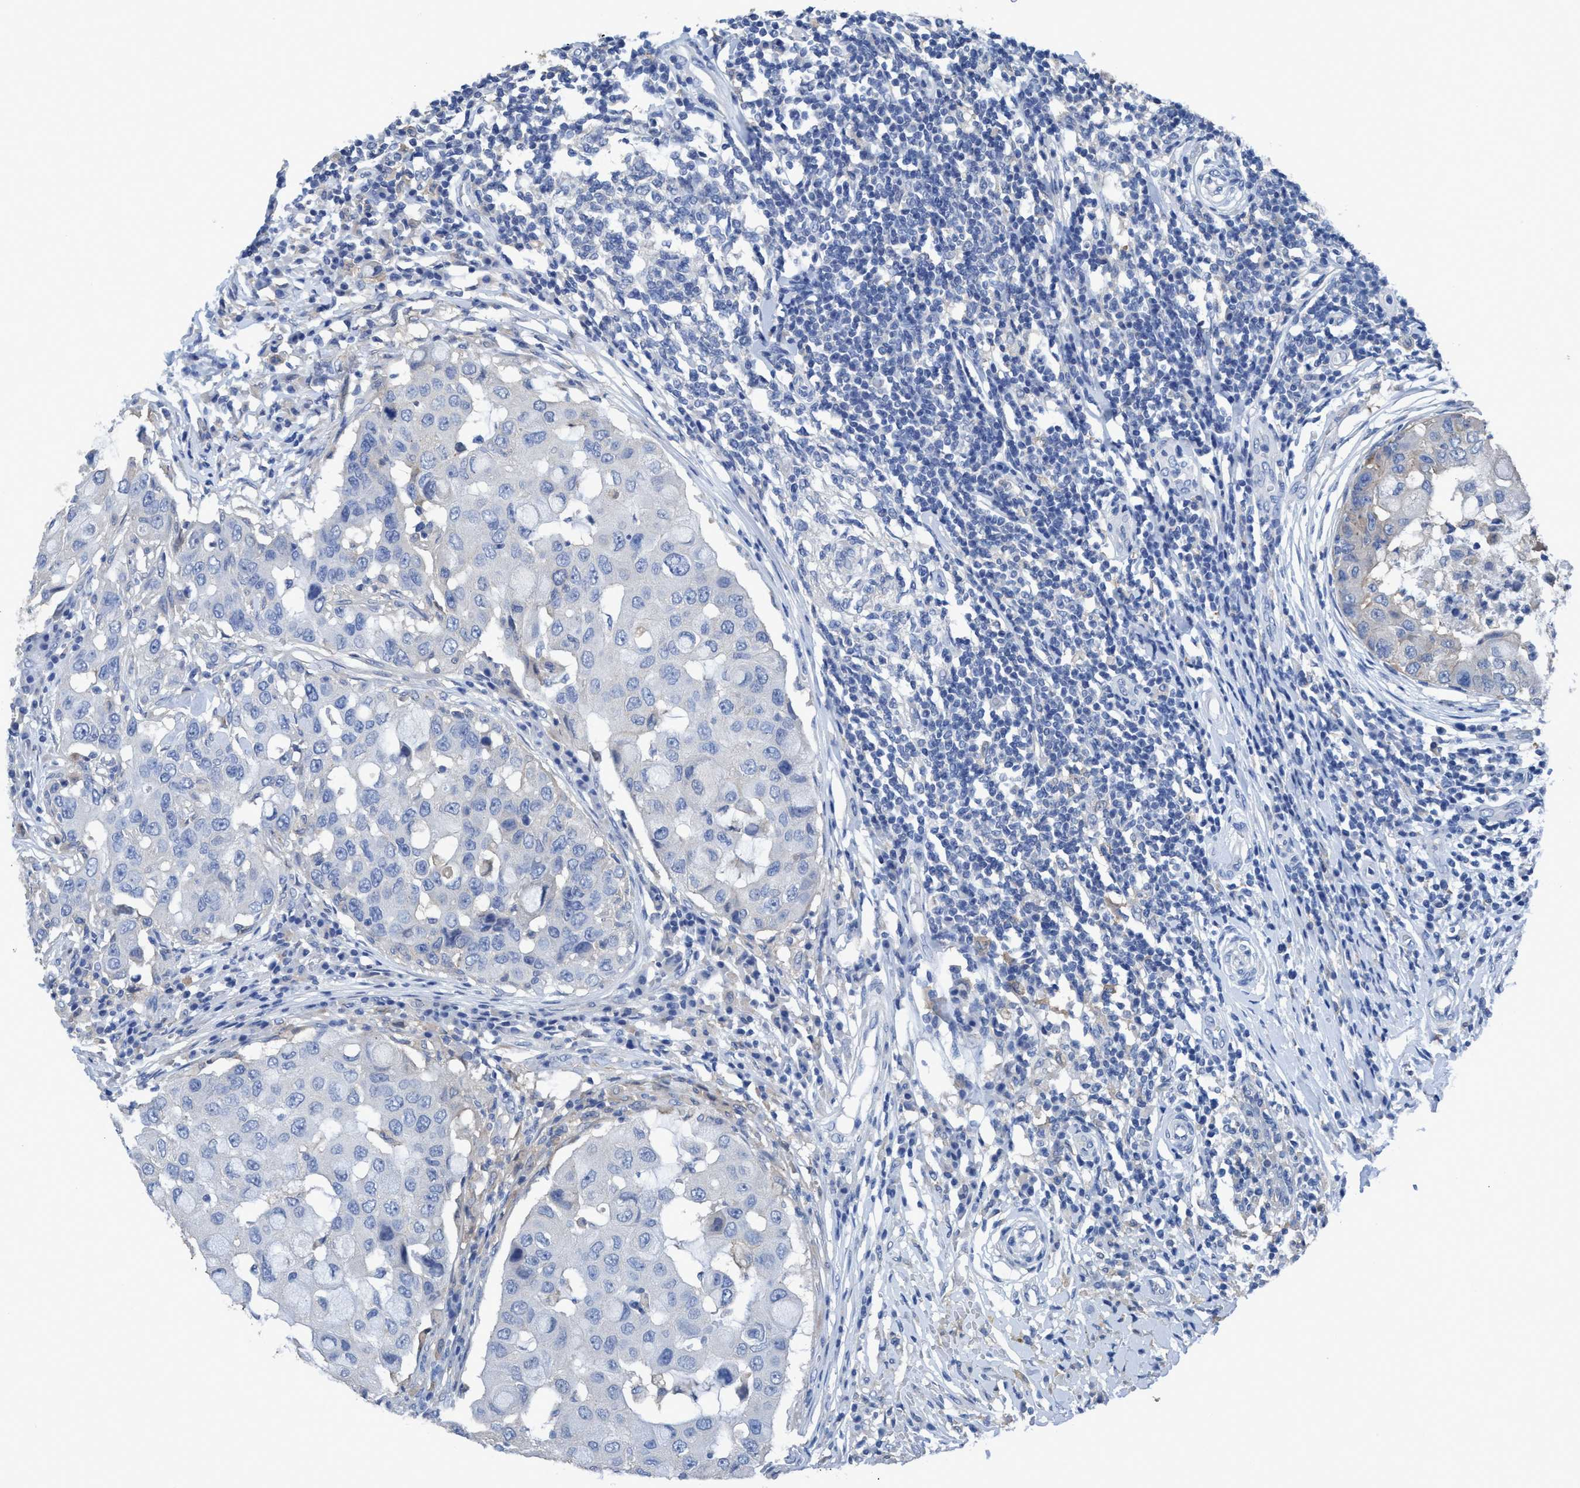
{"staining": {"intensity": "negative", "quantity": "none", "location": "none"}, "tissue": "breast cancer", "cell_type": "Tumor cells", "image_type": "cancer", "snomed": [{"axis": "morphology", "description": "Duct carcinoma"}, {"axis": "topography", "description": "Breast"}], "caption": "Immunohistochemistry photomicrograph of breast cancer stained for a protein (brown), which shows no expression in tumor cells. Brightfield microscopy of IHC stained with DAB (3,3'-diaminobenzidine) (brown) and hematoxylin (blue), captured at high magnification.", "gene": "DNAI1", "patient": {"sex": "female", "age": 27}}